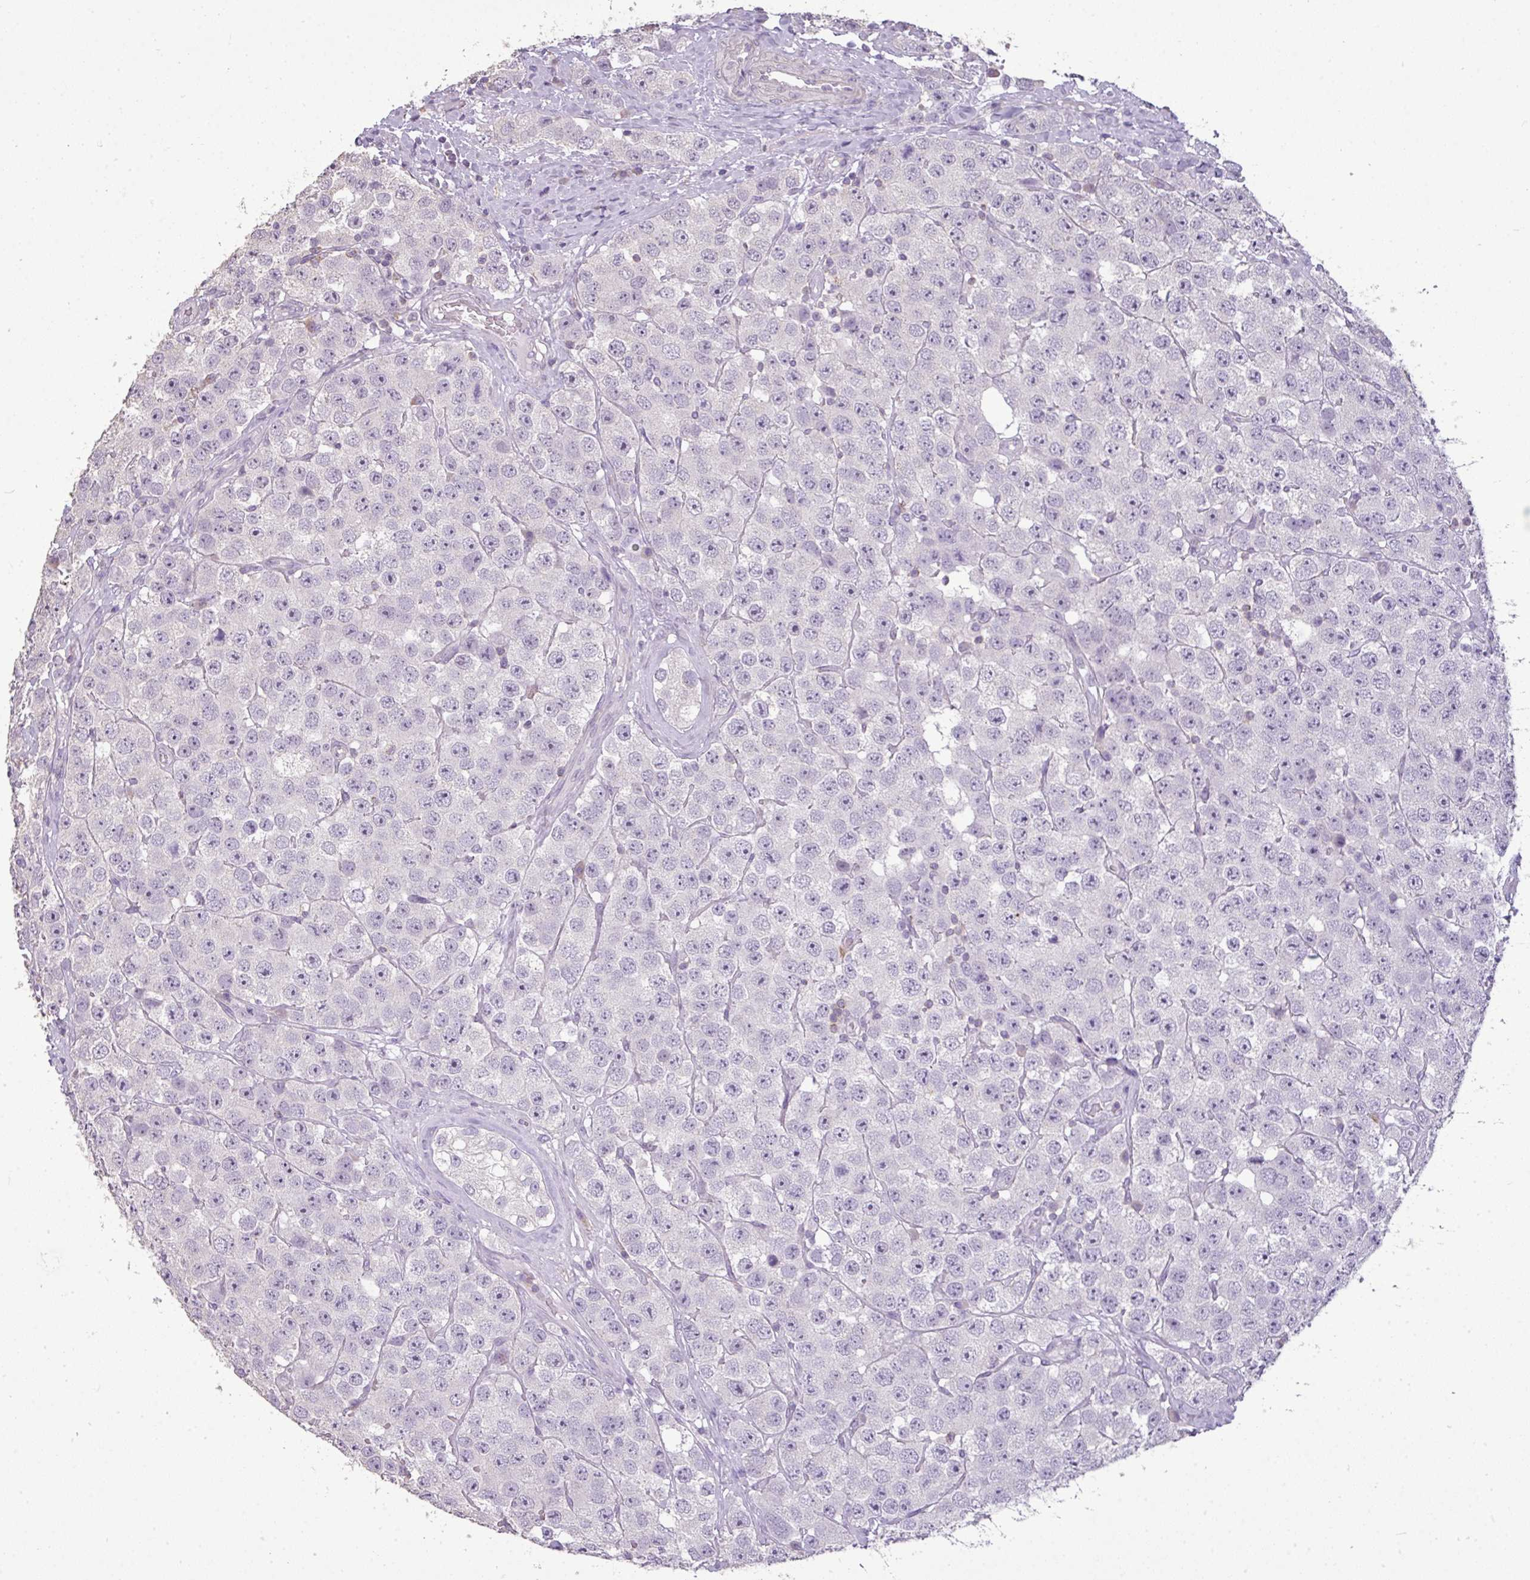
{"staining": {"intensity": "negative", "quantity": "none", "location": "none"}, "tissue": "testis cancer", "cell_type": "Tumor cells", "image_type": "cancer", "snomed": [{"axis": "morphology", "description": "Seminoma, NOS"}, {"axis": "topography", "description": "Testis"}], "caption": "Immunohistochemical staining of testis cancer (seminoma) demonstrates no significant expression in tumor cells.", "gene": "LY9", "patient": {"sex": "male", "age": 28}}